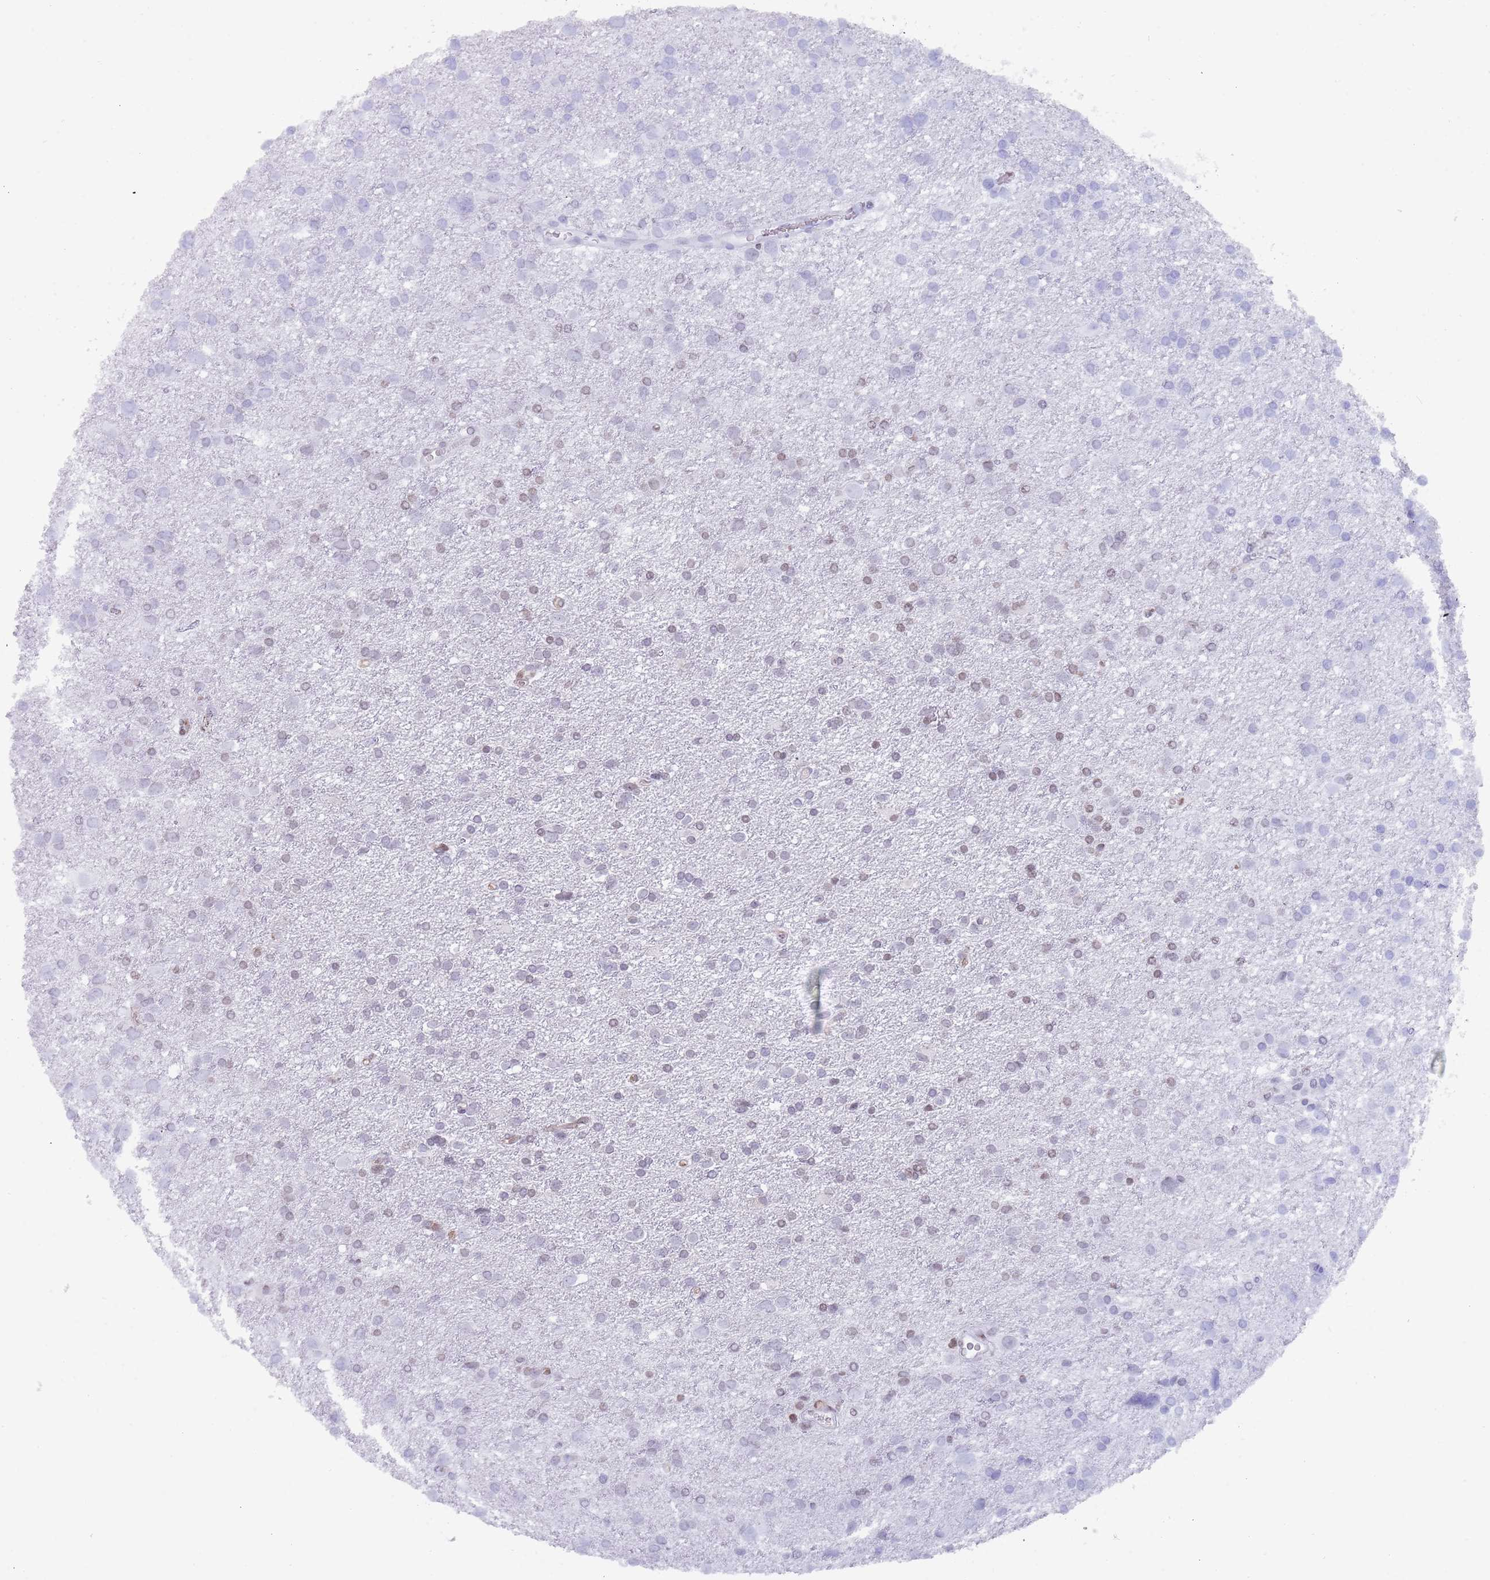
{"staining": {"intensity": "weak", "quantity": "<25%", "location": "nuclear"}, "tissue": "glioma", "cell_type": "Tumor cells", "image_type": "cancer", "snomed": [{"axis": "morphology", "description": "Glioma, malignant, Low grade"}, {"axis": "topography", "description": "Brain"}], "caption": "Malignant glioma (low-grade) stained for a protein using immunohistochemistry (IHC) displays no positivity tumor cells.", "gene": "HDAC8", "patient": {"sex": "female", "age": 32}}